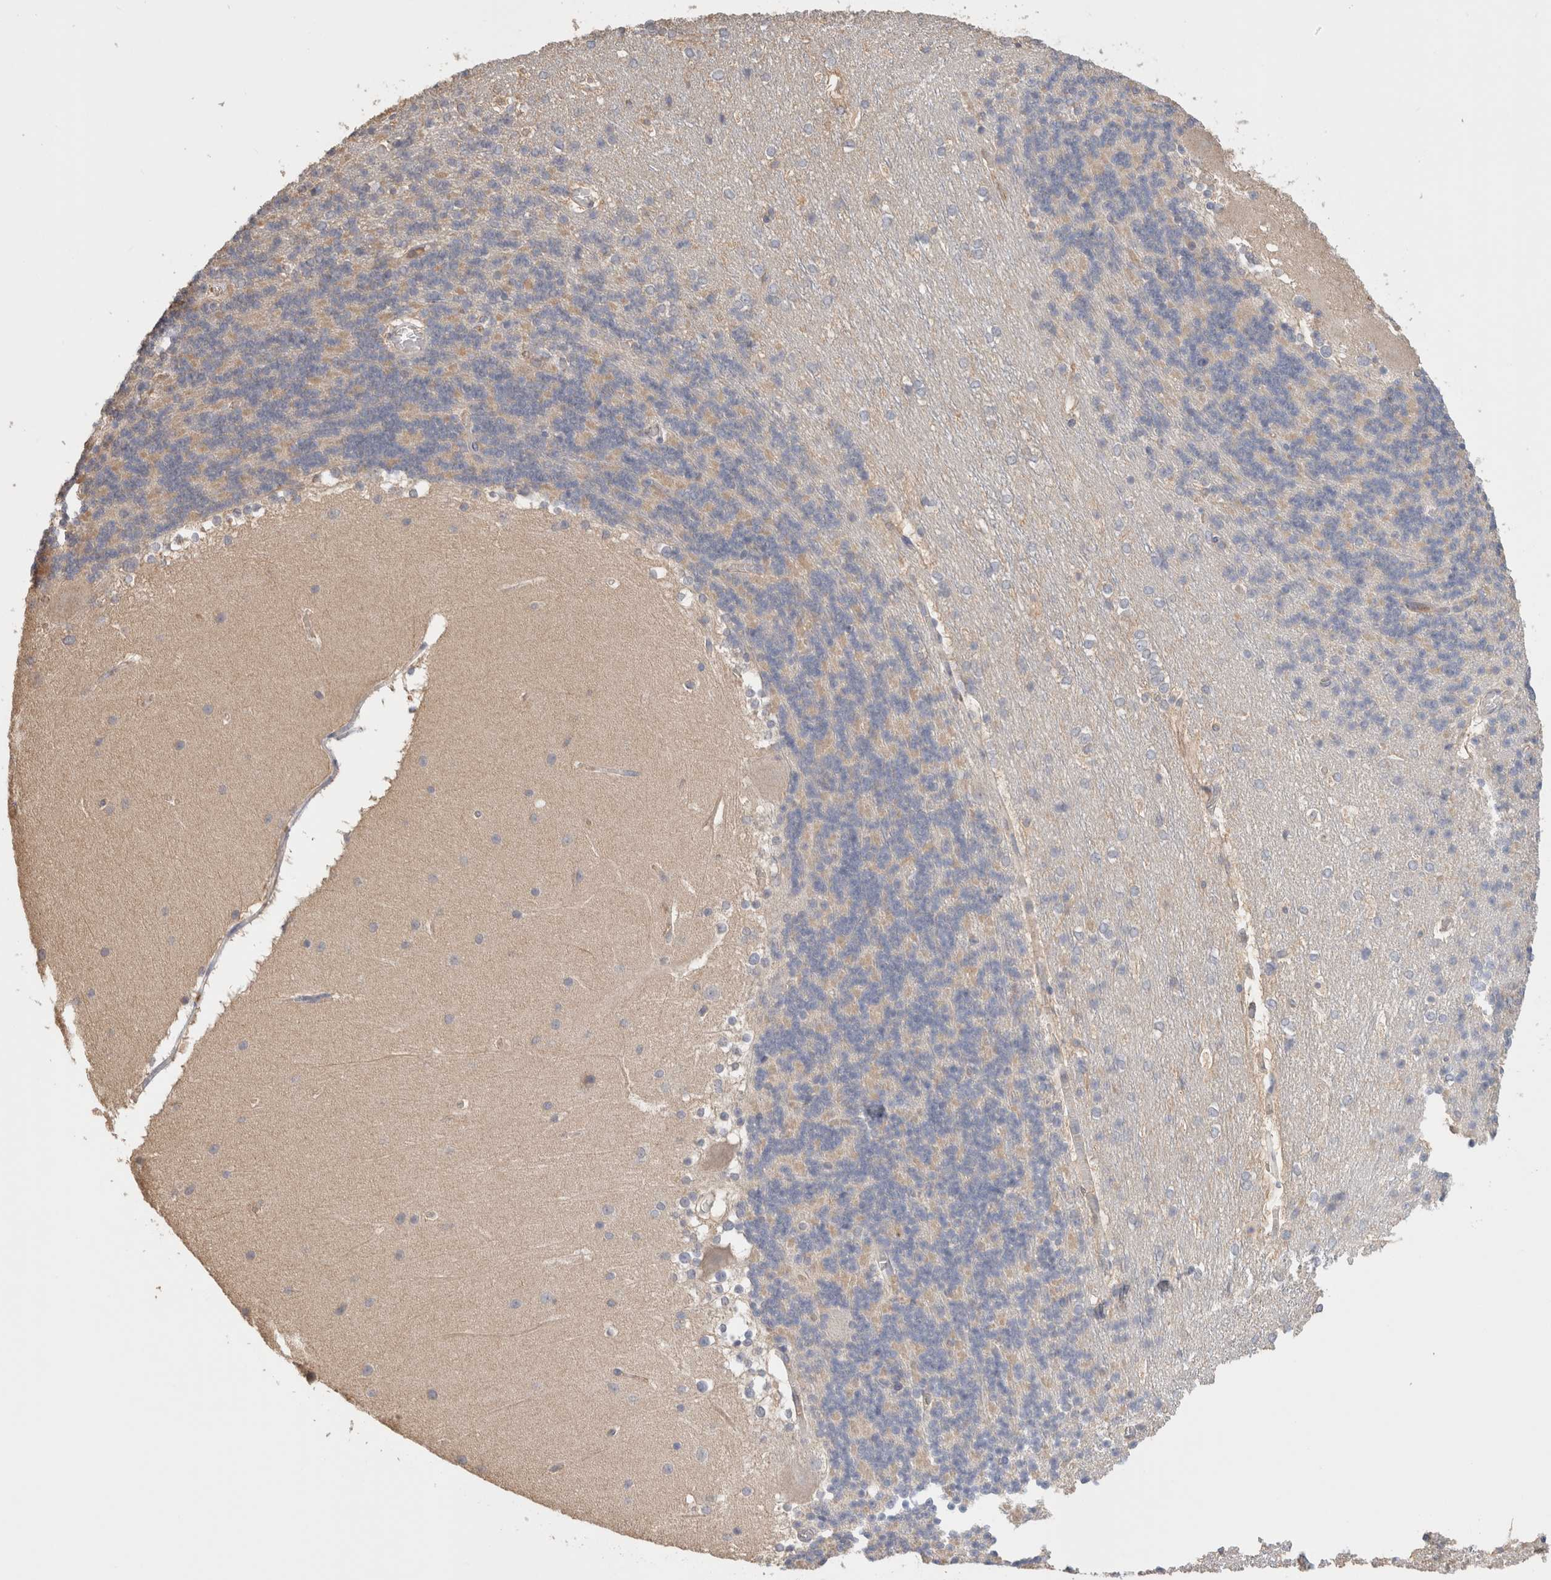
{"staining": {"intensity": "weak", "quantity": "<25%", "location": "cytoplasmic/membranous"}, "tissue": "cerebellum", "cell_type": "Cells in granular layer", "image_type": "normal", "snomed": [{"axis": "morphology", "description": "Normal tissue, NOS"}, {"axis": "topography", "description": "Cerebellum"}], "caption": "Immunohistochemistry photomicrograph of unremarkable human cerebellum stained for a protein (brown), which shows no positivity in cells in granular layer. Nuclei are stained in blue.", "gene": "CFAP418", "patient": {"sex": "female", "age": 19}}